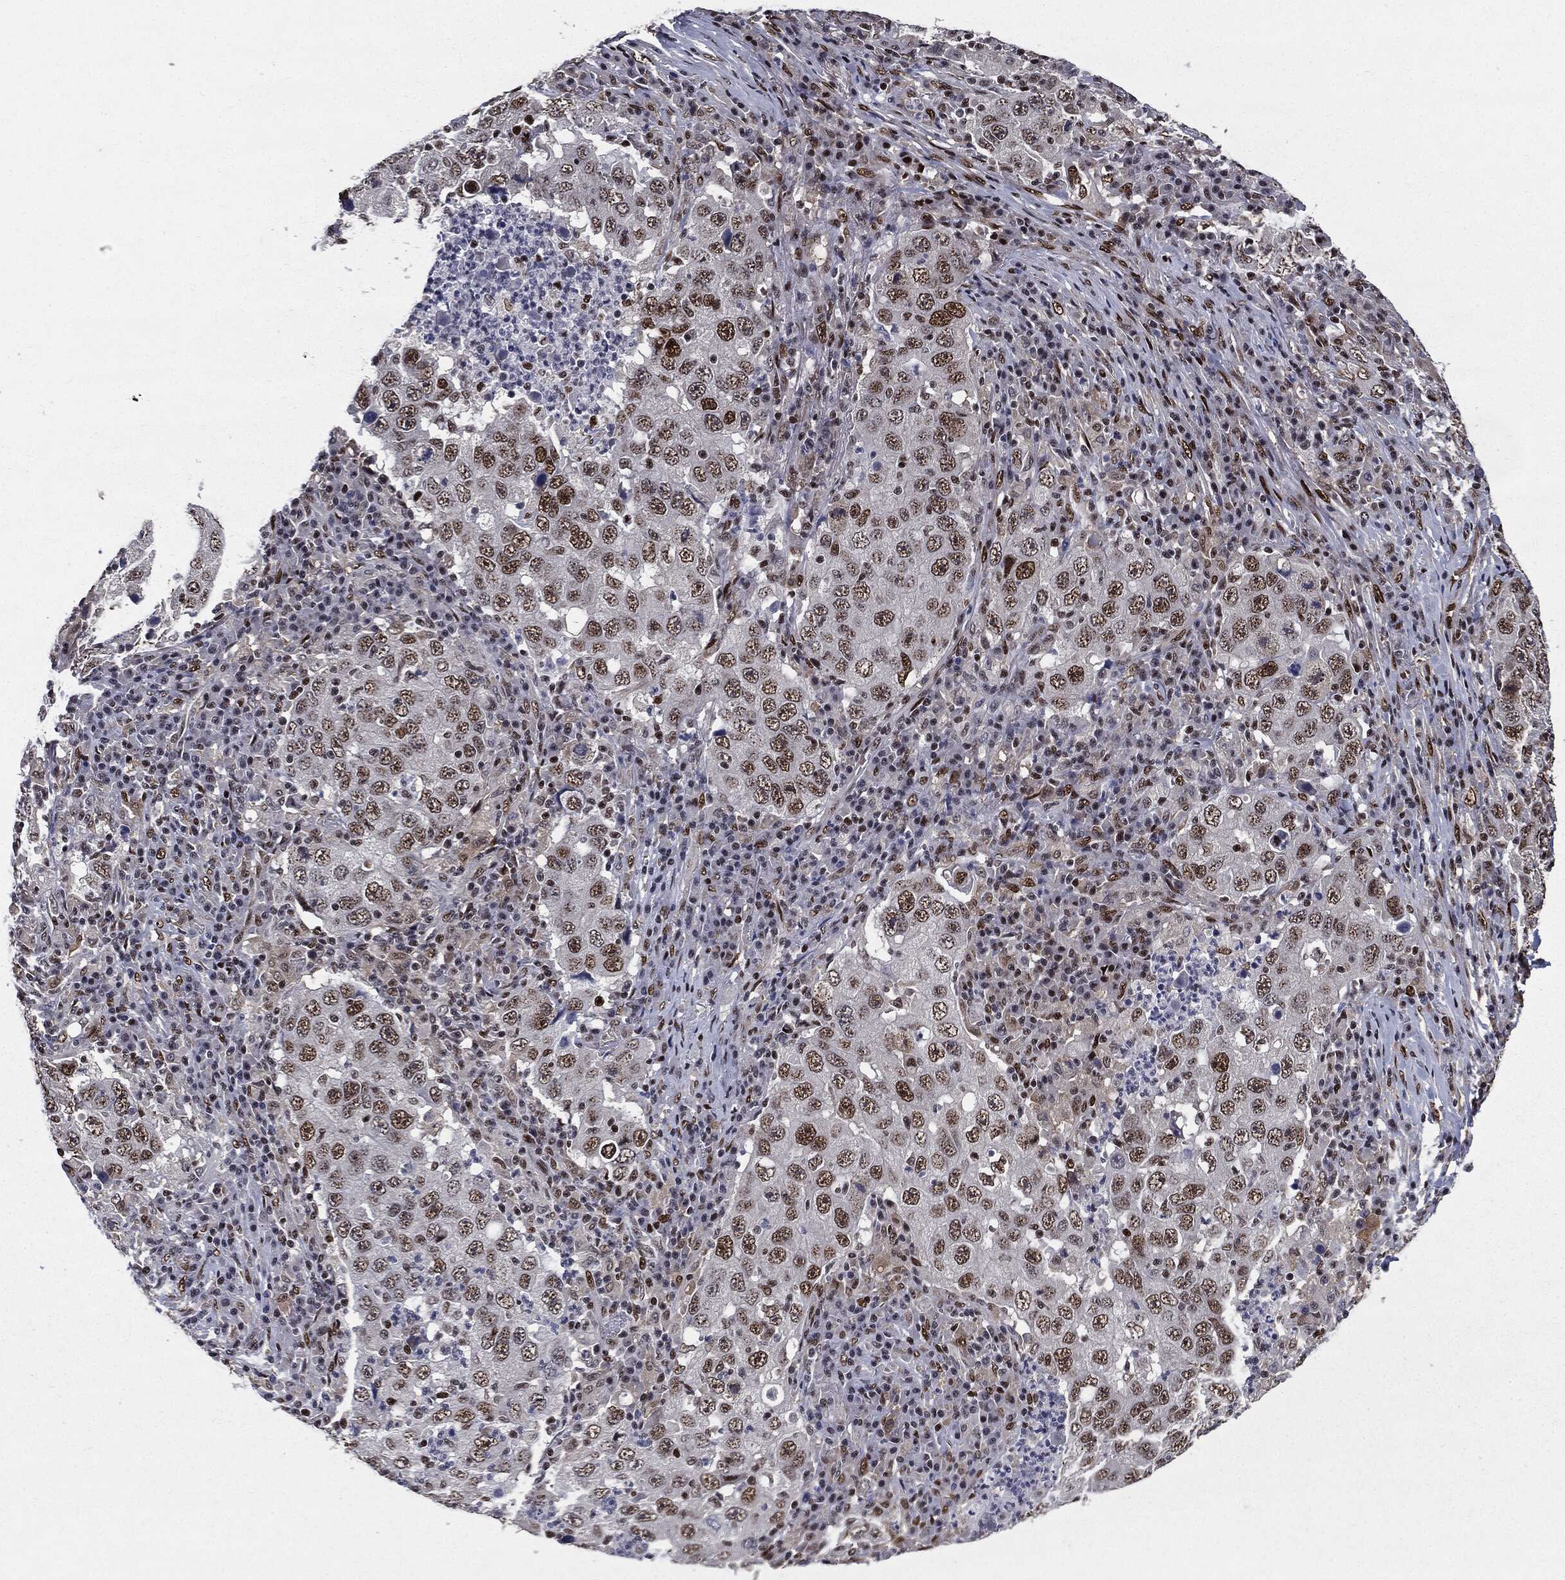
{"staining": {"intensity": "strong", "quantity": "<25%", "location": "nuclear"}, "tissue": "lung cancer", "cell_type": "Tumor cells", "image_type": "cancer", "snomed": [{"axis": "morphology", "description": "Adenocarcinoma, NOS"}, {"axis": "topography", "description": "Lung"}], "caption": "Lung cancer tissue displays strong nuclear positivity in approximately <25% of tumor cells", "gene": "JUN", "patient": {"sex": "male", "age": 73}}